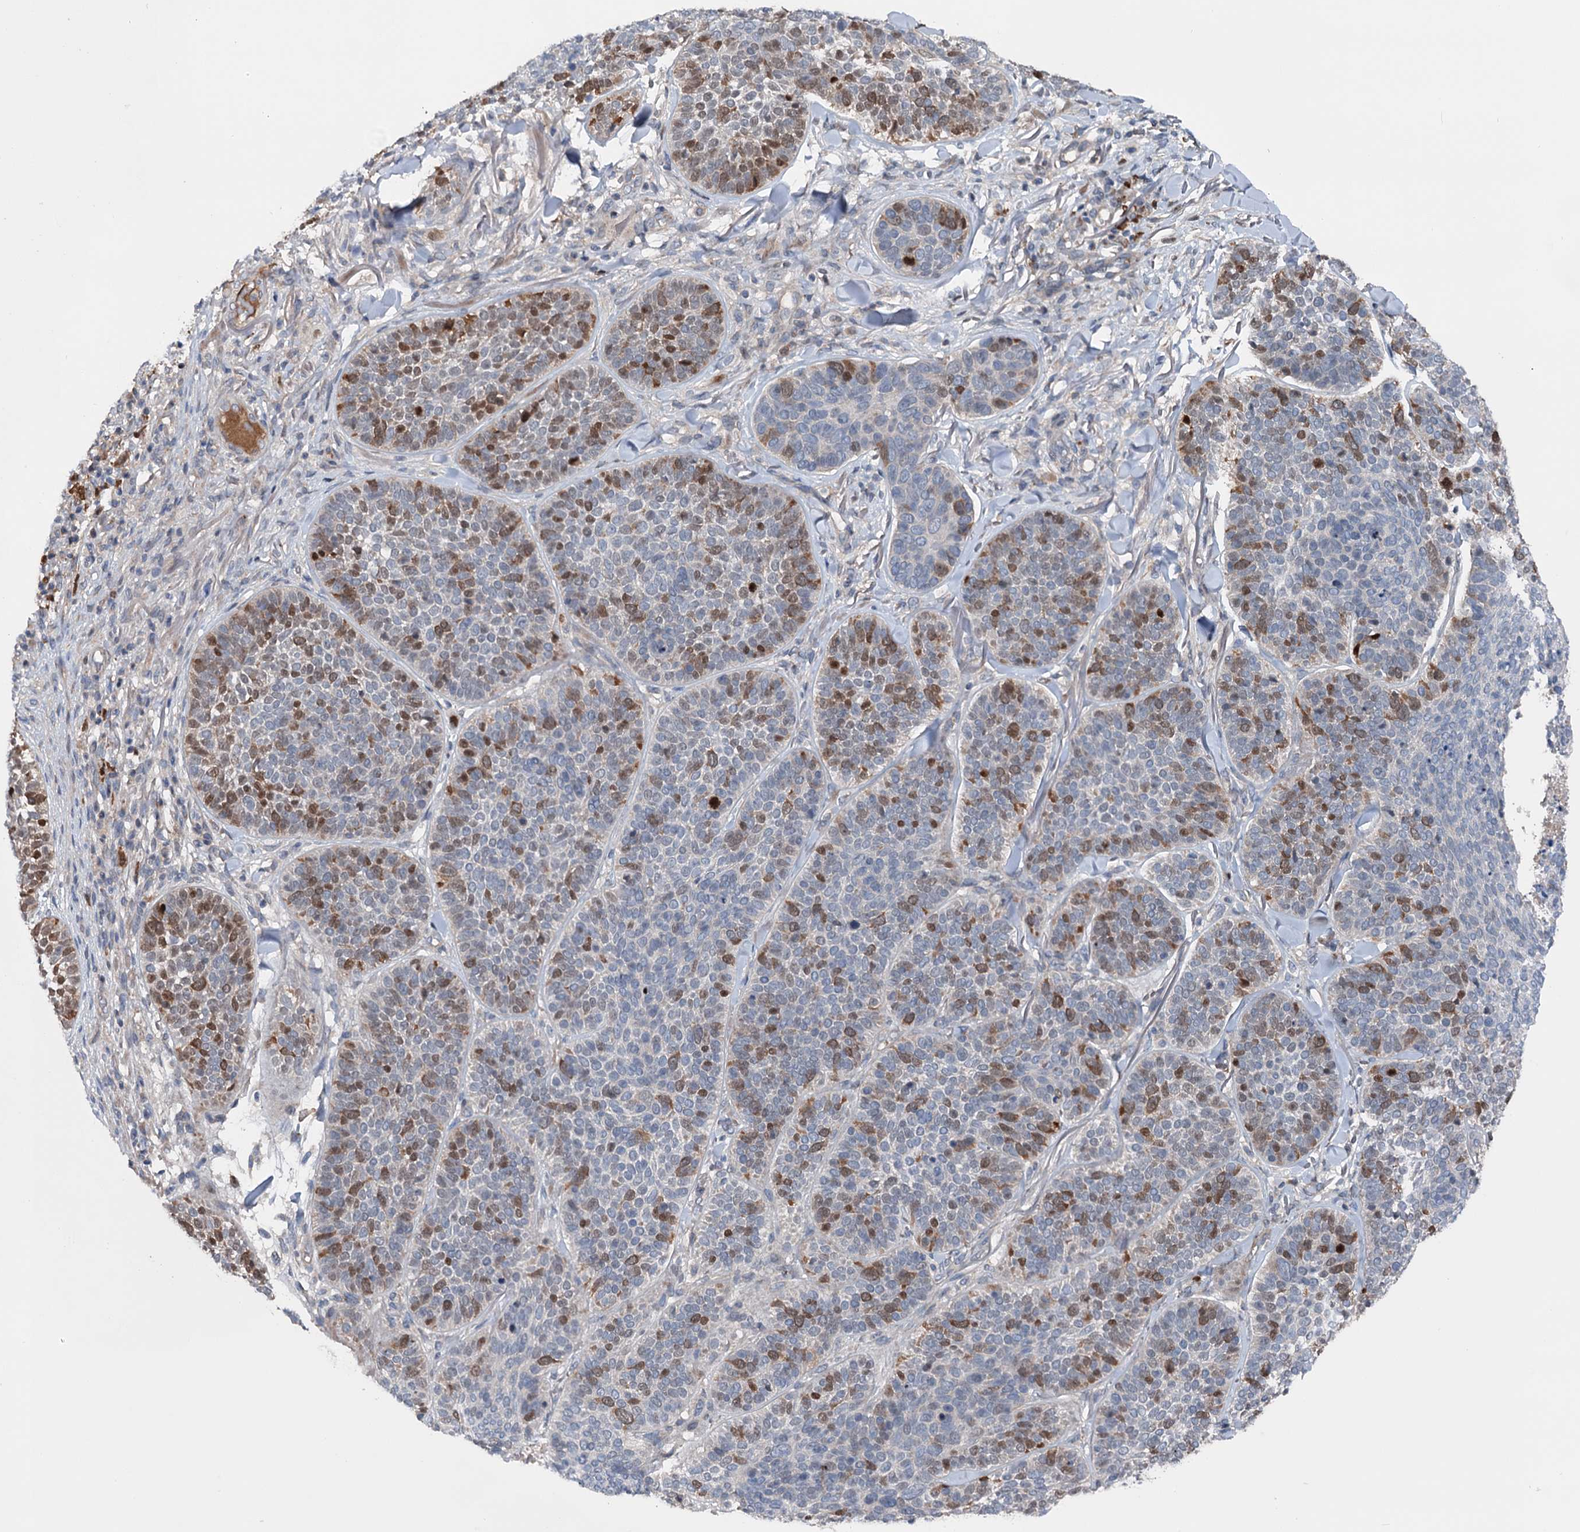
{"staining": {"intensity": "moderate", "quantity": "25%-75%", "location": "cytoplasmic/membranous,nuclear"}, "tissue": "skin cancer", "cell_type": "Tumor cells", "image_type": "cancer", "snomed": [{"axis": "morphology", "description": "Basal cell carcinoma"}, {"axis": "topography", "description": "Skin"}], "caption": "Protein staining reveals moderate cytoplasmic/membranous and nuclear positivity in approximately 25%-75% of tumor cells in basal cell carcinoma (skin).", "gene": "NCAPD2", "patient": {"sex": "male", "age": 85}}